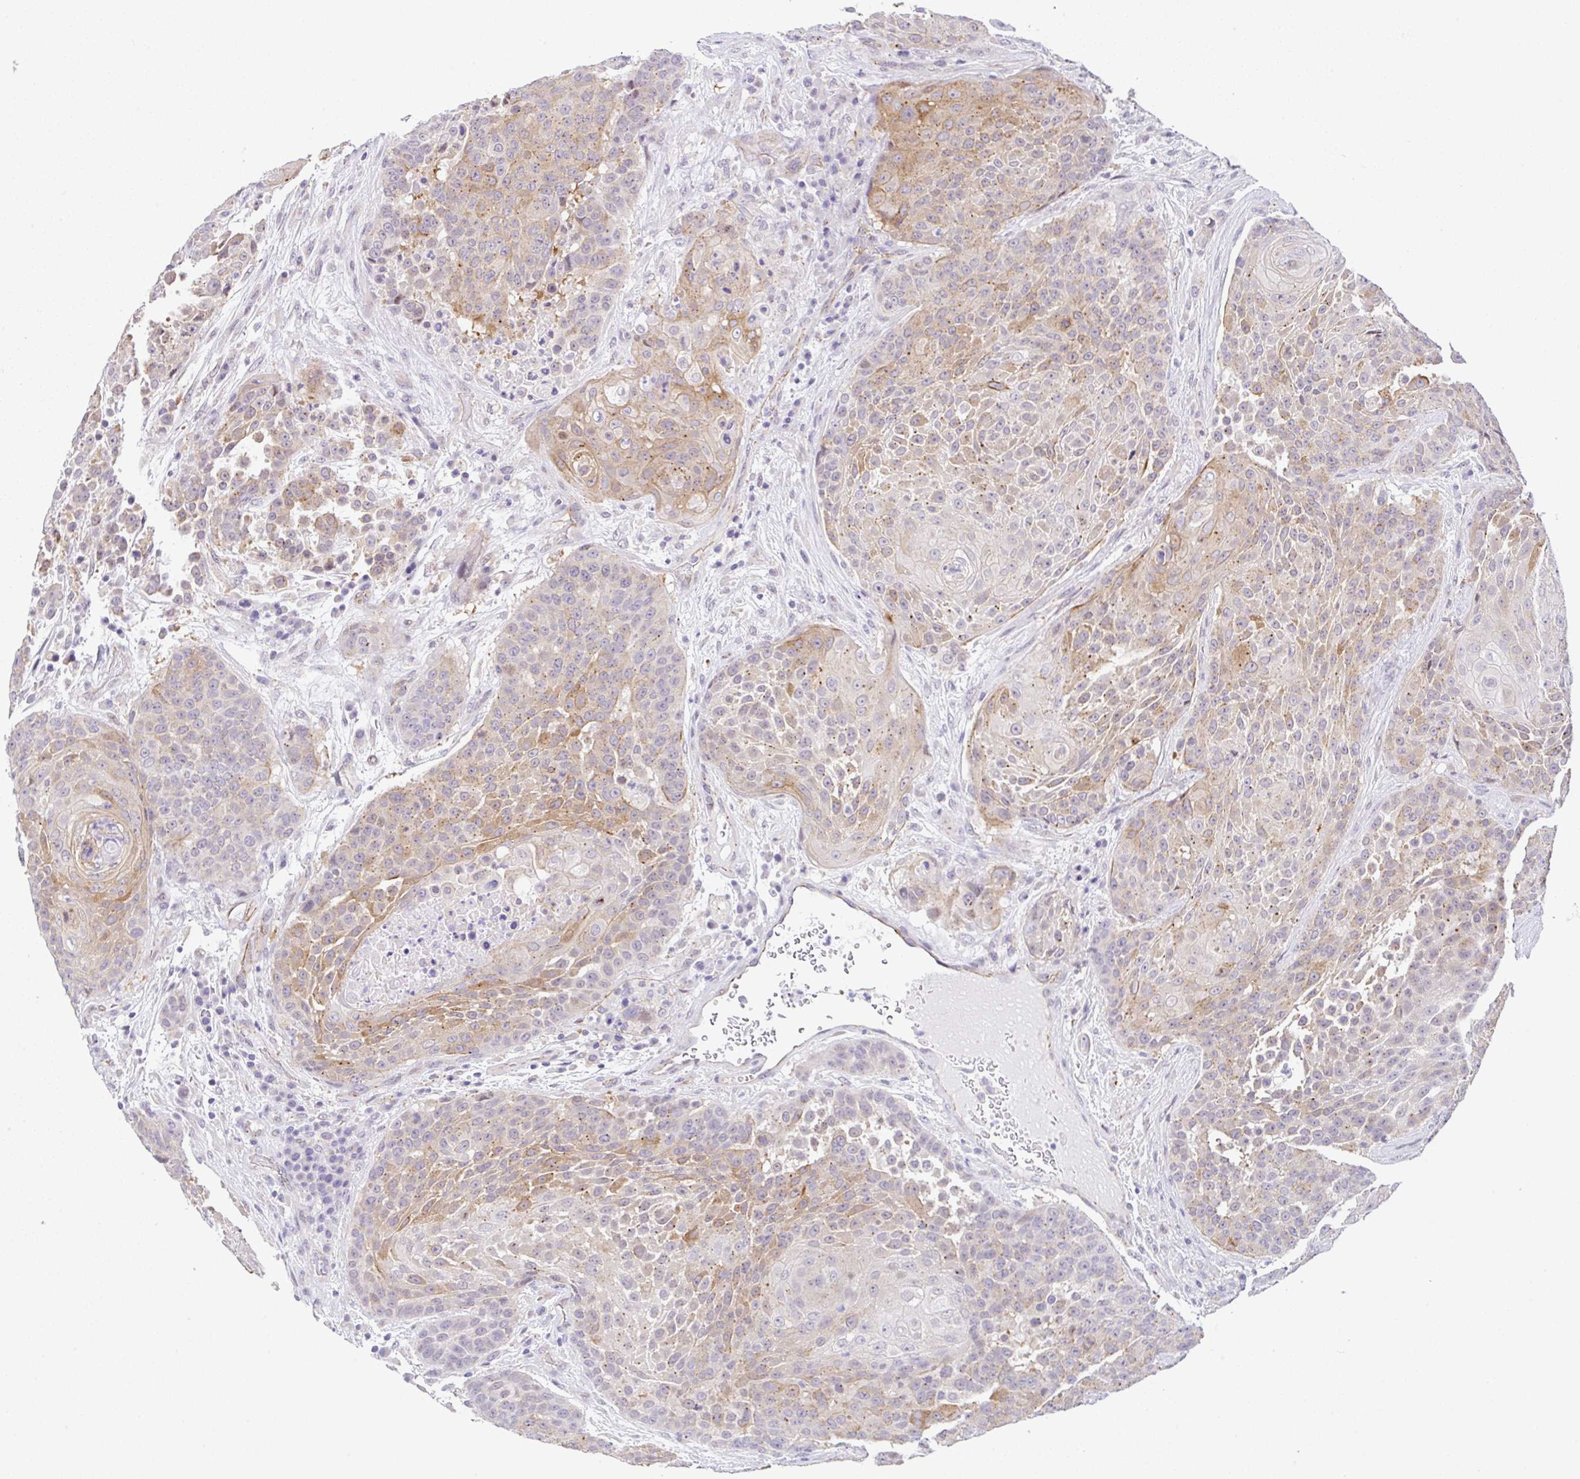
{"staining": {"intensity": "weak", "quantity": "<25%", "location": "cytoplasmic/membranous"}, "tissue": "urothelial cancer", "cell_type": "Tumor cells", "image_type": "cancer", "snomed": [{"axis": "morphology", "description": "Urothelial carcinoma, High grade"}, {"axis": "topography", "description": "Urinary bladder"}], "caption": "Protein analysis of high-grade urothelial carcinoma shows no significant positivity in tumor cells.", "gene": "CGNL1", "patient": {"sex": "female", "age": 63}}